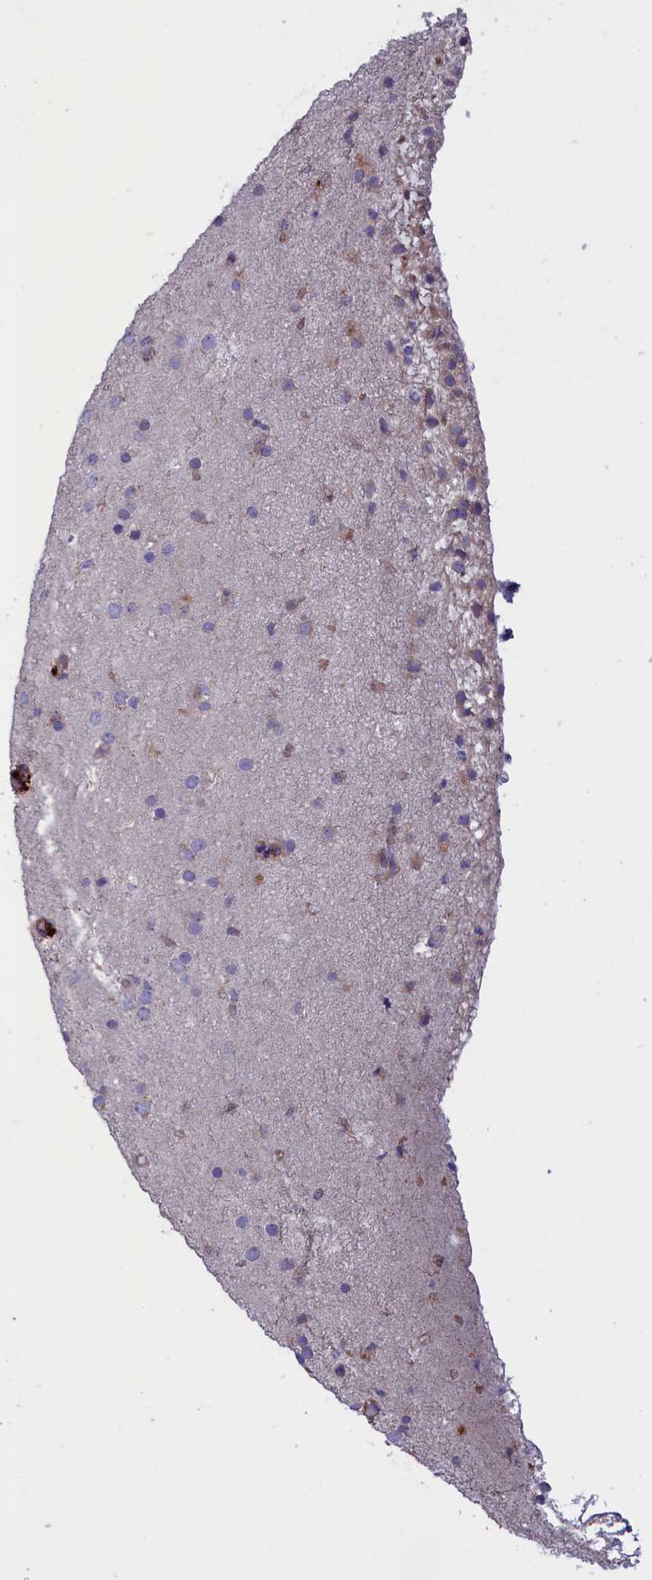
{"staining": {"intensity": "negative", "quantity": "none", "location": "none"}, "tissue": "glioma", "cell_type": "Tumor cells", "image_type": "cancer", "snomed": [{"axis": "morphology", "description": "Glioma, malignant, Low grade"}, {"axis": "topography", "description": "Brain"}], "caption": "A micrograph of glioma stained for a protein demonstrates no brown staining in tumor cells.", "gene": "AMDHD2", "patient": {"sex": "male", "age": 65}}